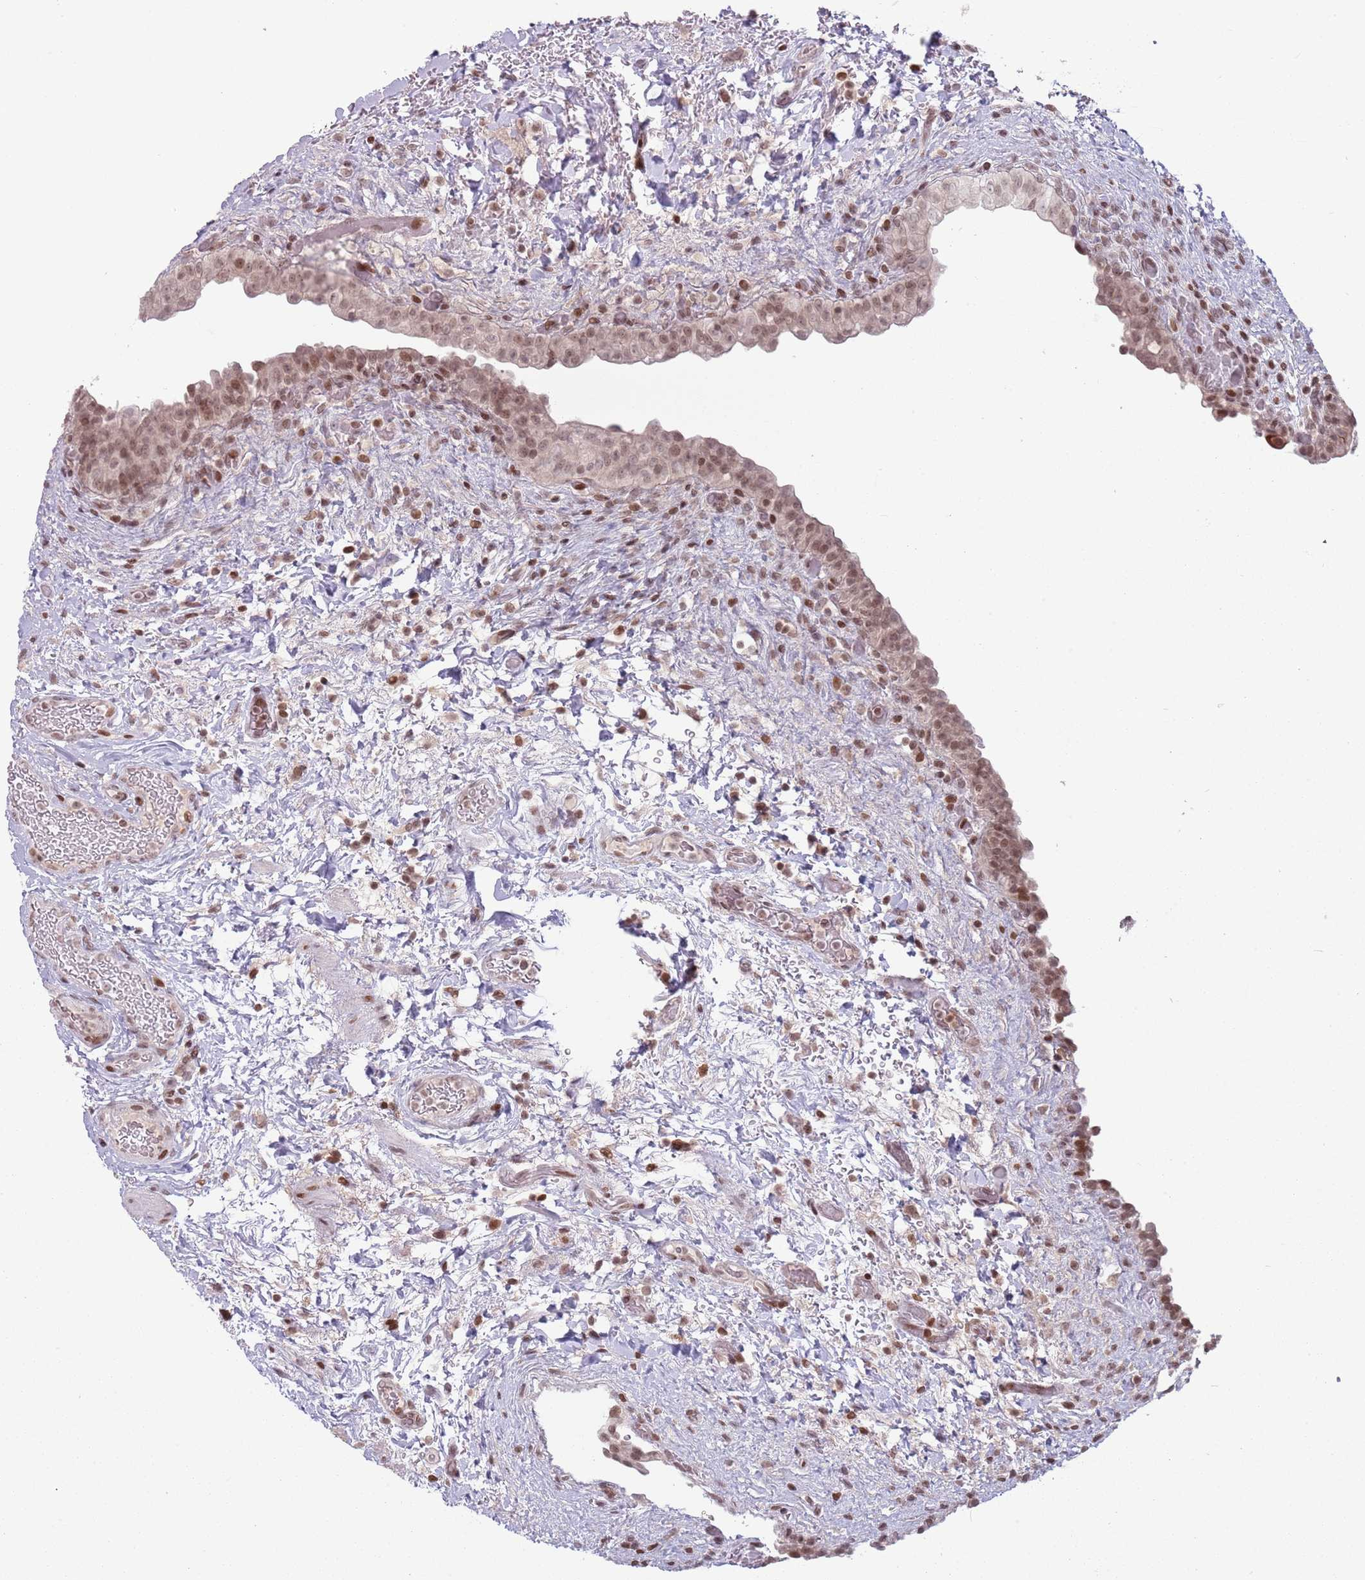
{"staining": {"intensity": "moderate", "quantity": ">75%", "location": "nuclear"}, "tissue": "urinary bladder", "cell_type": "Urothelial cells", "image_type": "normal", "snomed": [{"axis": "morphology", "description": "Normal tissue, NOS"}, {"axis": "topography", "description": "Urinary bladder"}], "caption": "Urinary bladder stained with DAB (3,3'-diaminobenzidine) IHC demonstrates medium levels of moderate nuclear staining in approximately >75% of urothelial cells. (DAB IHC, brown staining for protein, blue staining for nuclei).", "gene": "SH3RF3", "patient": {"sex": "male", "age": 69}}